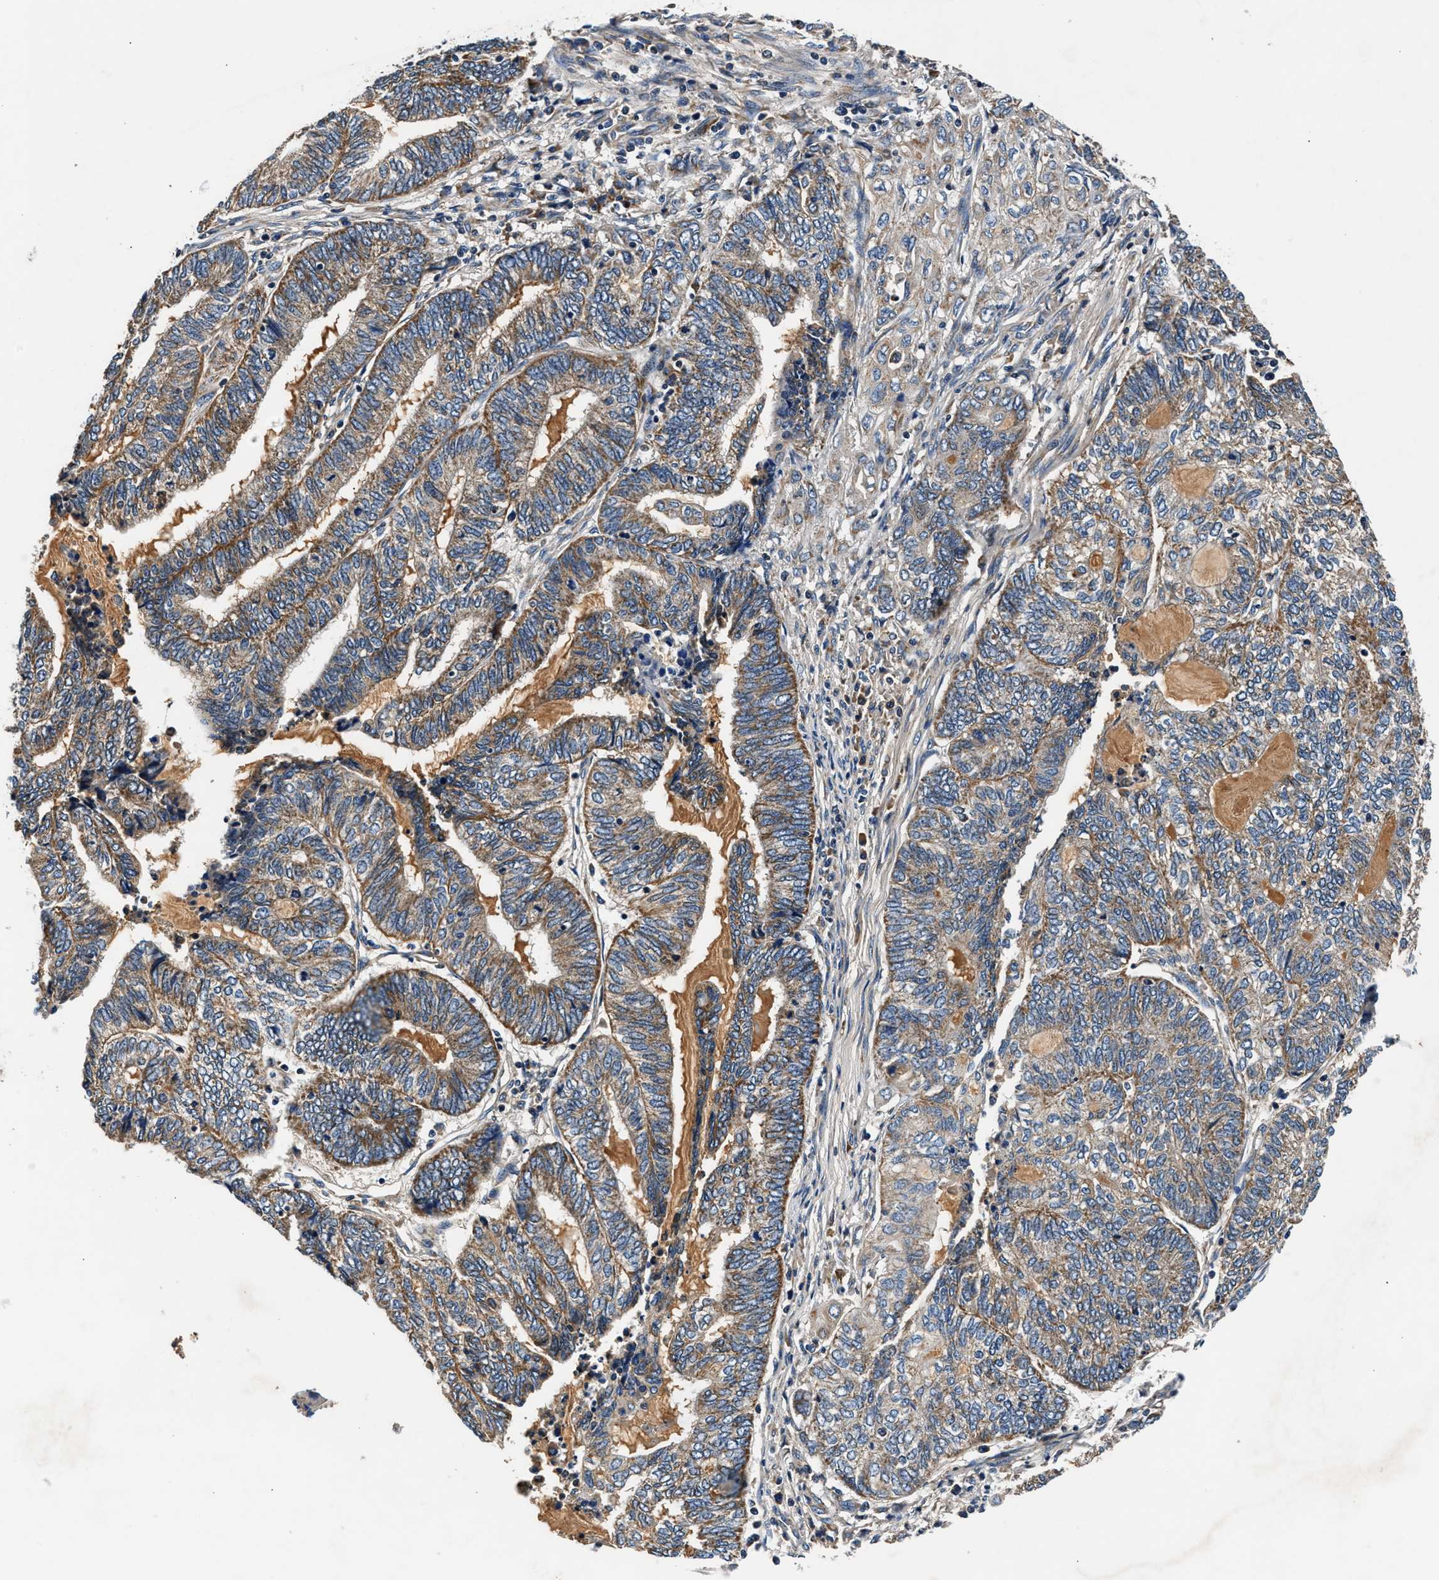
{"staining": {"intensity": "moderate", "quantity": ">75%", "location": "cytoplasmic/membranous"}, "tissue": "endometrial cancer", "cell_type": "Tumor cells", "image_type": "cancer", "snomed": [{"axis": "morphology", "description": "Adenocarcinoma, NOS"}, {"axis": "topography", "description": "Uterus"}, {"axis": "topography", "description": "Endometrium"}], "caption": "The photomicrograph demonstrates a brown stain indicating the presence of a protein in the cytoplasmic/membranous of tumor cells in endometrial cancer.", "gene": "IMMT", "patient": {"sex": "female", "age": 70}}